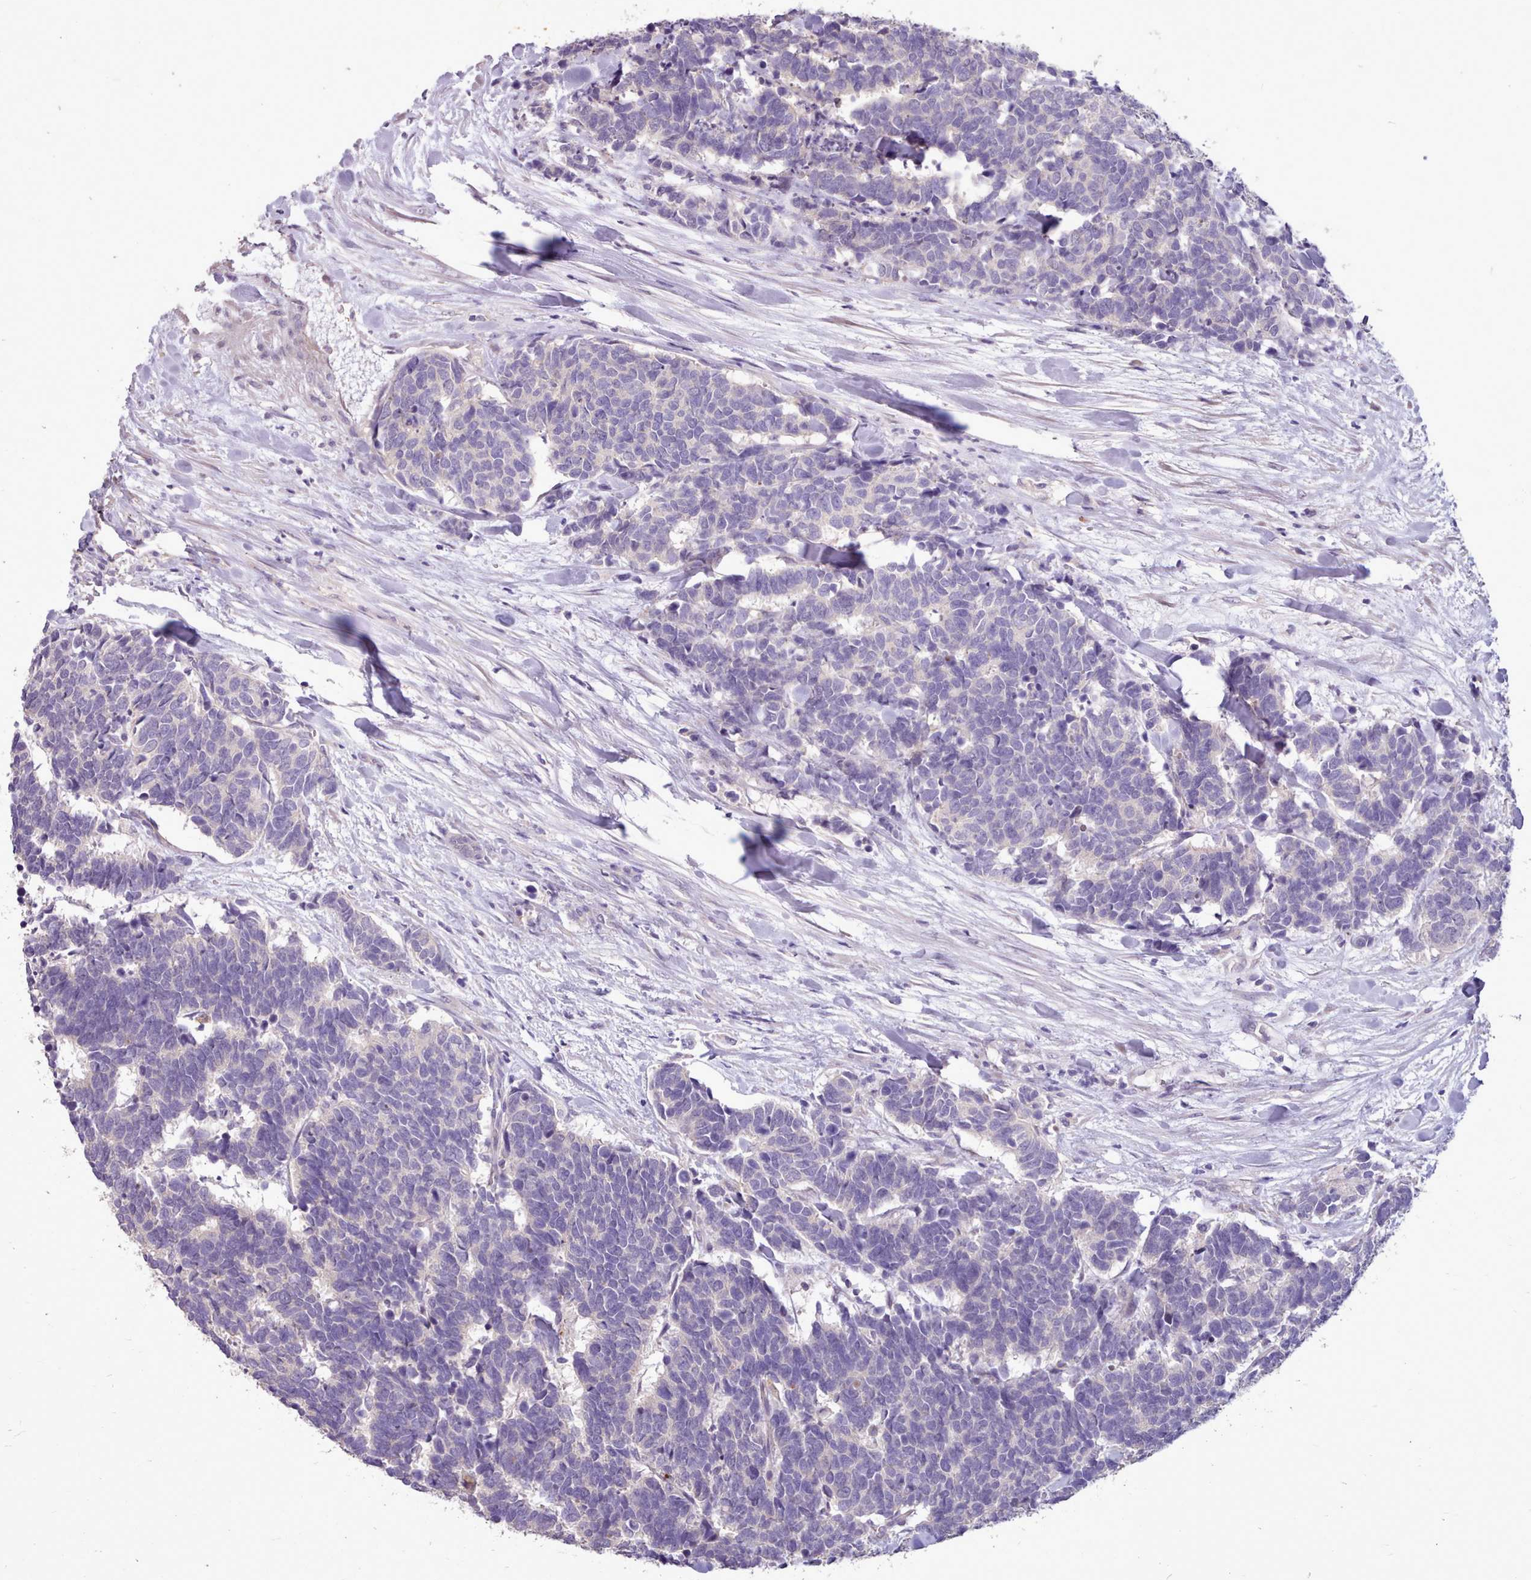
{"staining": {"intensity": "negative", "quantity": "none", "location": "none"}, "tissue": "carcinoid", "cell_type": "Tumor cells", "image_type": "cancer", "snomed": [{"axis": "morphology", "description": "Carcinoma, NOS"}, {"axis": "morphology", "description": "Carcinoid, malignant, NOS"}, {"axis": "topography", "description": "Urinary bladder"}], "caption": "Human carcinoid stained for a protein using IHC shows no expression in tumor cells.", "gene": "ZNF607", "patient": {"sex": "male", "age": 57}}